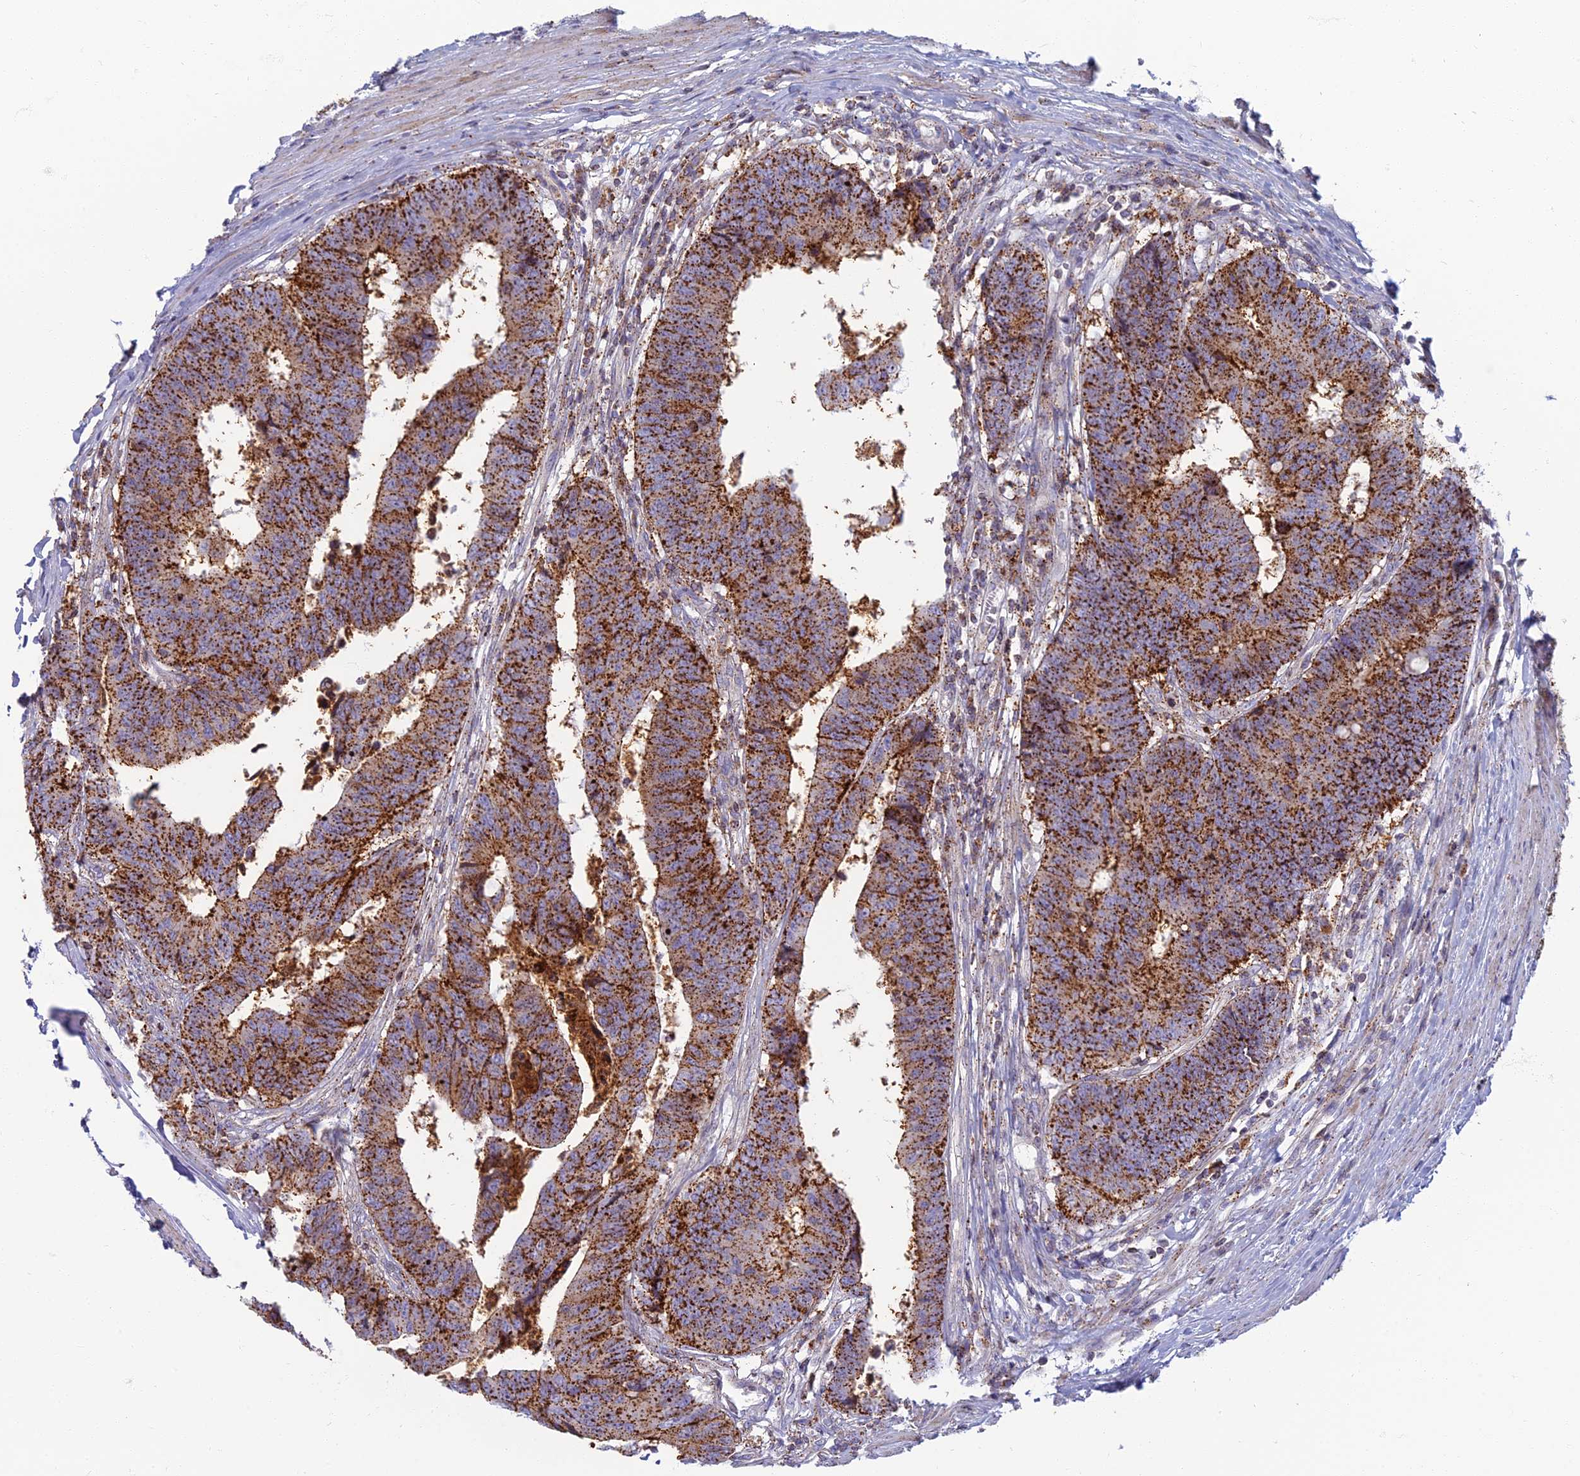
{"staining": {"intensity": "strong", "quantity": ">75%", "location": "cytoplasmic/membranous"}, "tissue": "colorectal cancer", "cell_type": "Tumor cells", "image_type": "cancer", "snomed": [{"axis": "morphology", "description": "Adenocarcinoma, NOS"}, {"axis": "topography", "description": "Rectum"}], "caption": "A high-resolution photomicrograph shows immunohistochemistry (IHC) staining of colorectal cancer (adenocarcinoma), which demonstrates strong cytoplasmic/membranous staining in about >75% of tumor cells. The staining was performed using DAB (3,3'-diaminobenzidine) to visualize the protein expression in brown, while the nuclei were stained in blue with hematoxylin (Magnification: 20x).", "gene": "CHMP4B", "patient": {"sex": "male", "age": 84}}